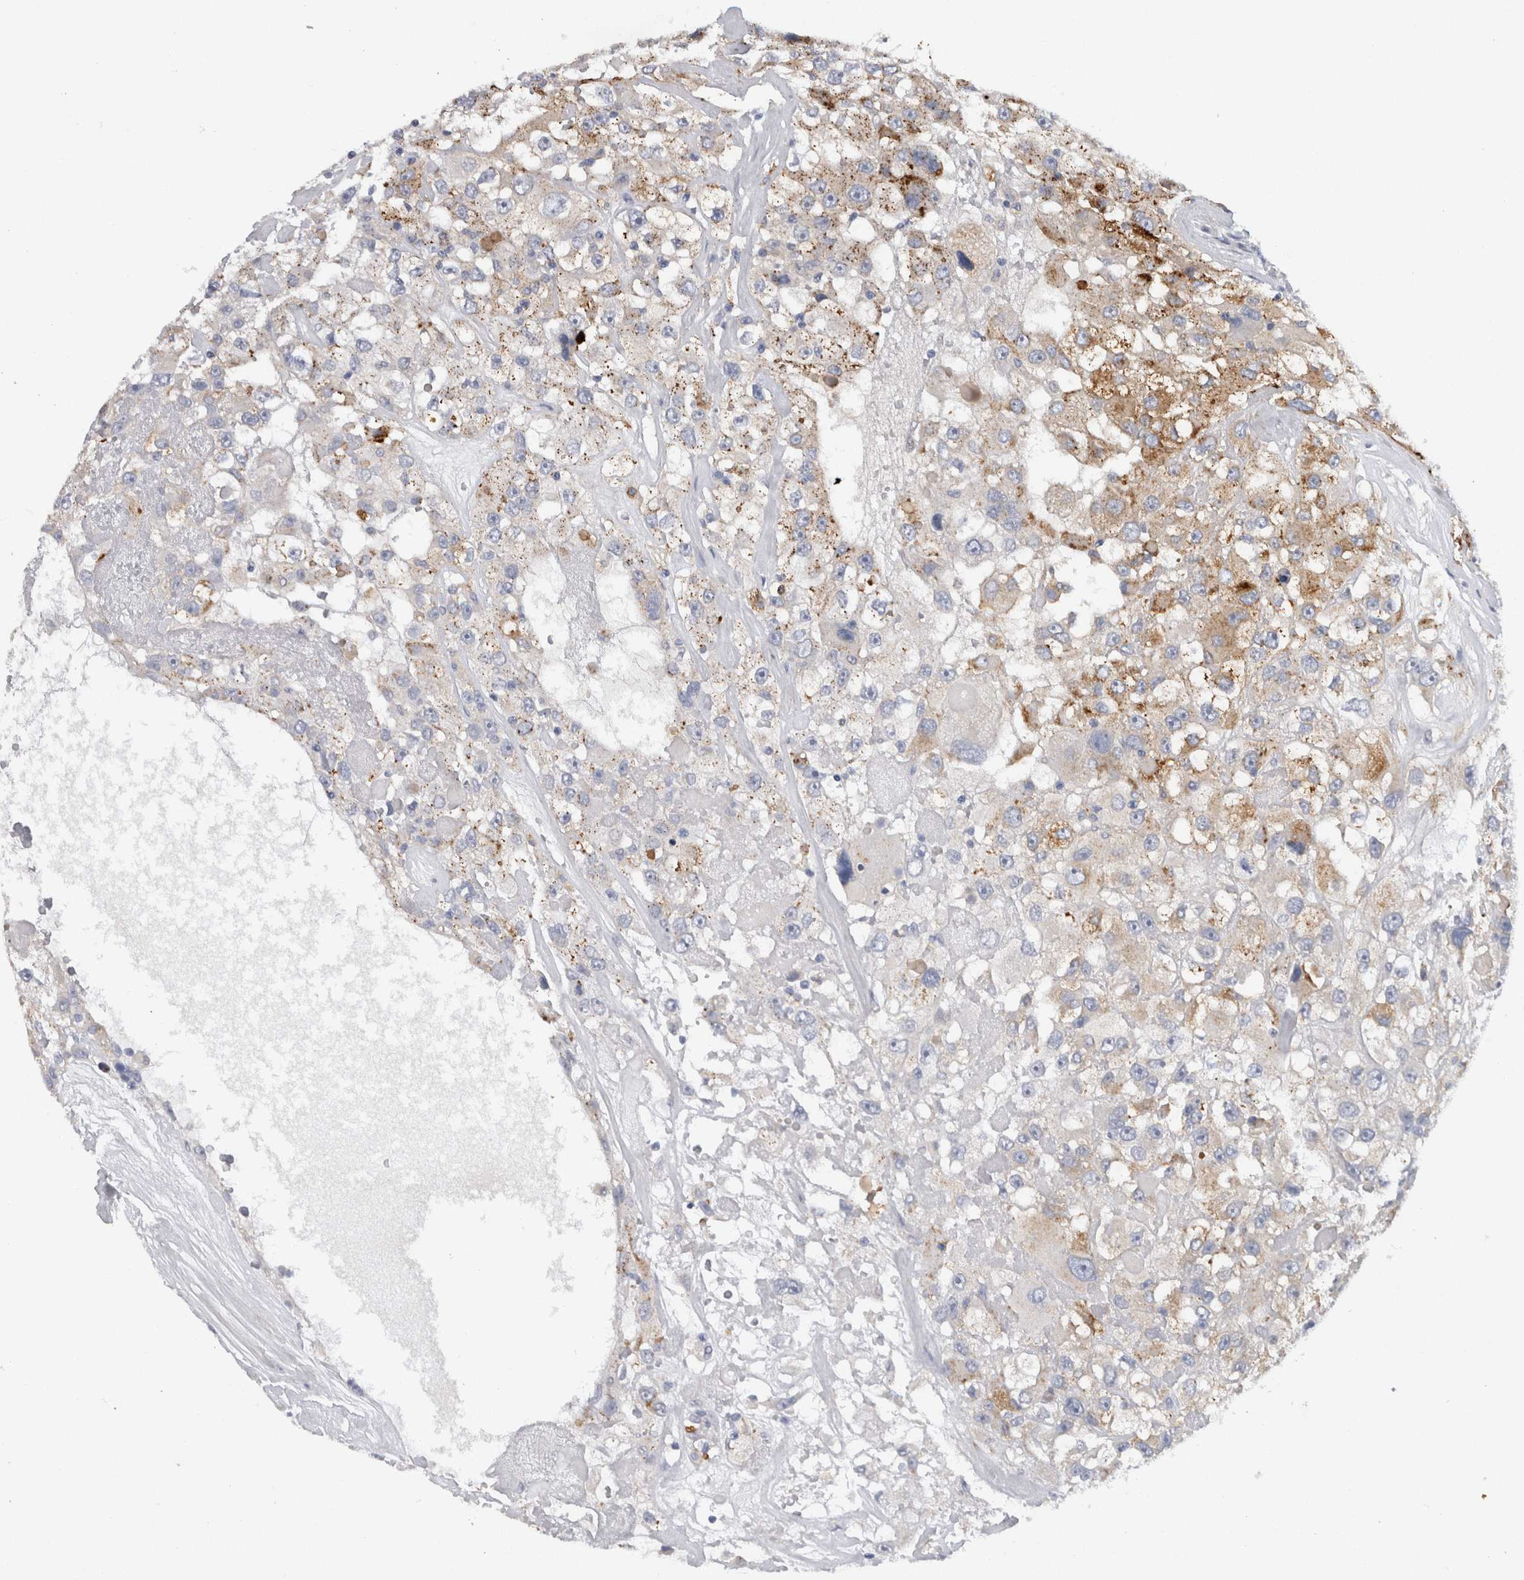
{"staining": {"intensity": "moderate", "quantity": "25%-75%", "location": "cytoplasmic/membranous"}, "tissue": "renal cancer", "cell_type": "Tumor cells", "image_type": "cancer", "snomed": [{"axis": "morphology", "description": "Adenocarcinoma, NOS"}, {"axis": "topography", "description": "Kidney"}], "caption": "Renal cancer (adenocarcinoma) stained for a protein (brown) demonstrates moderate cytoplasmic/membranous positive expression in approximately 25%-75% of tumor cells.", "gene": "CD63", "patient": {"sex": "female", "age": 52}}